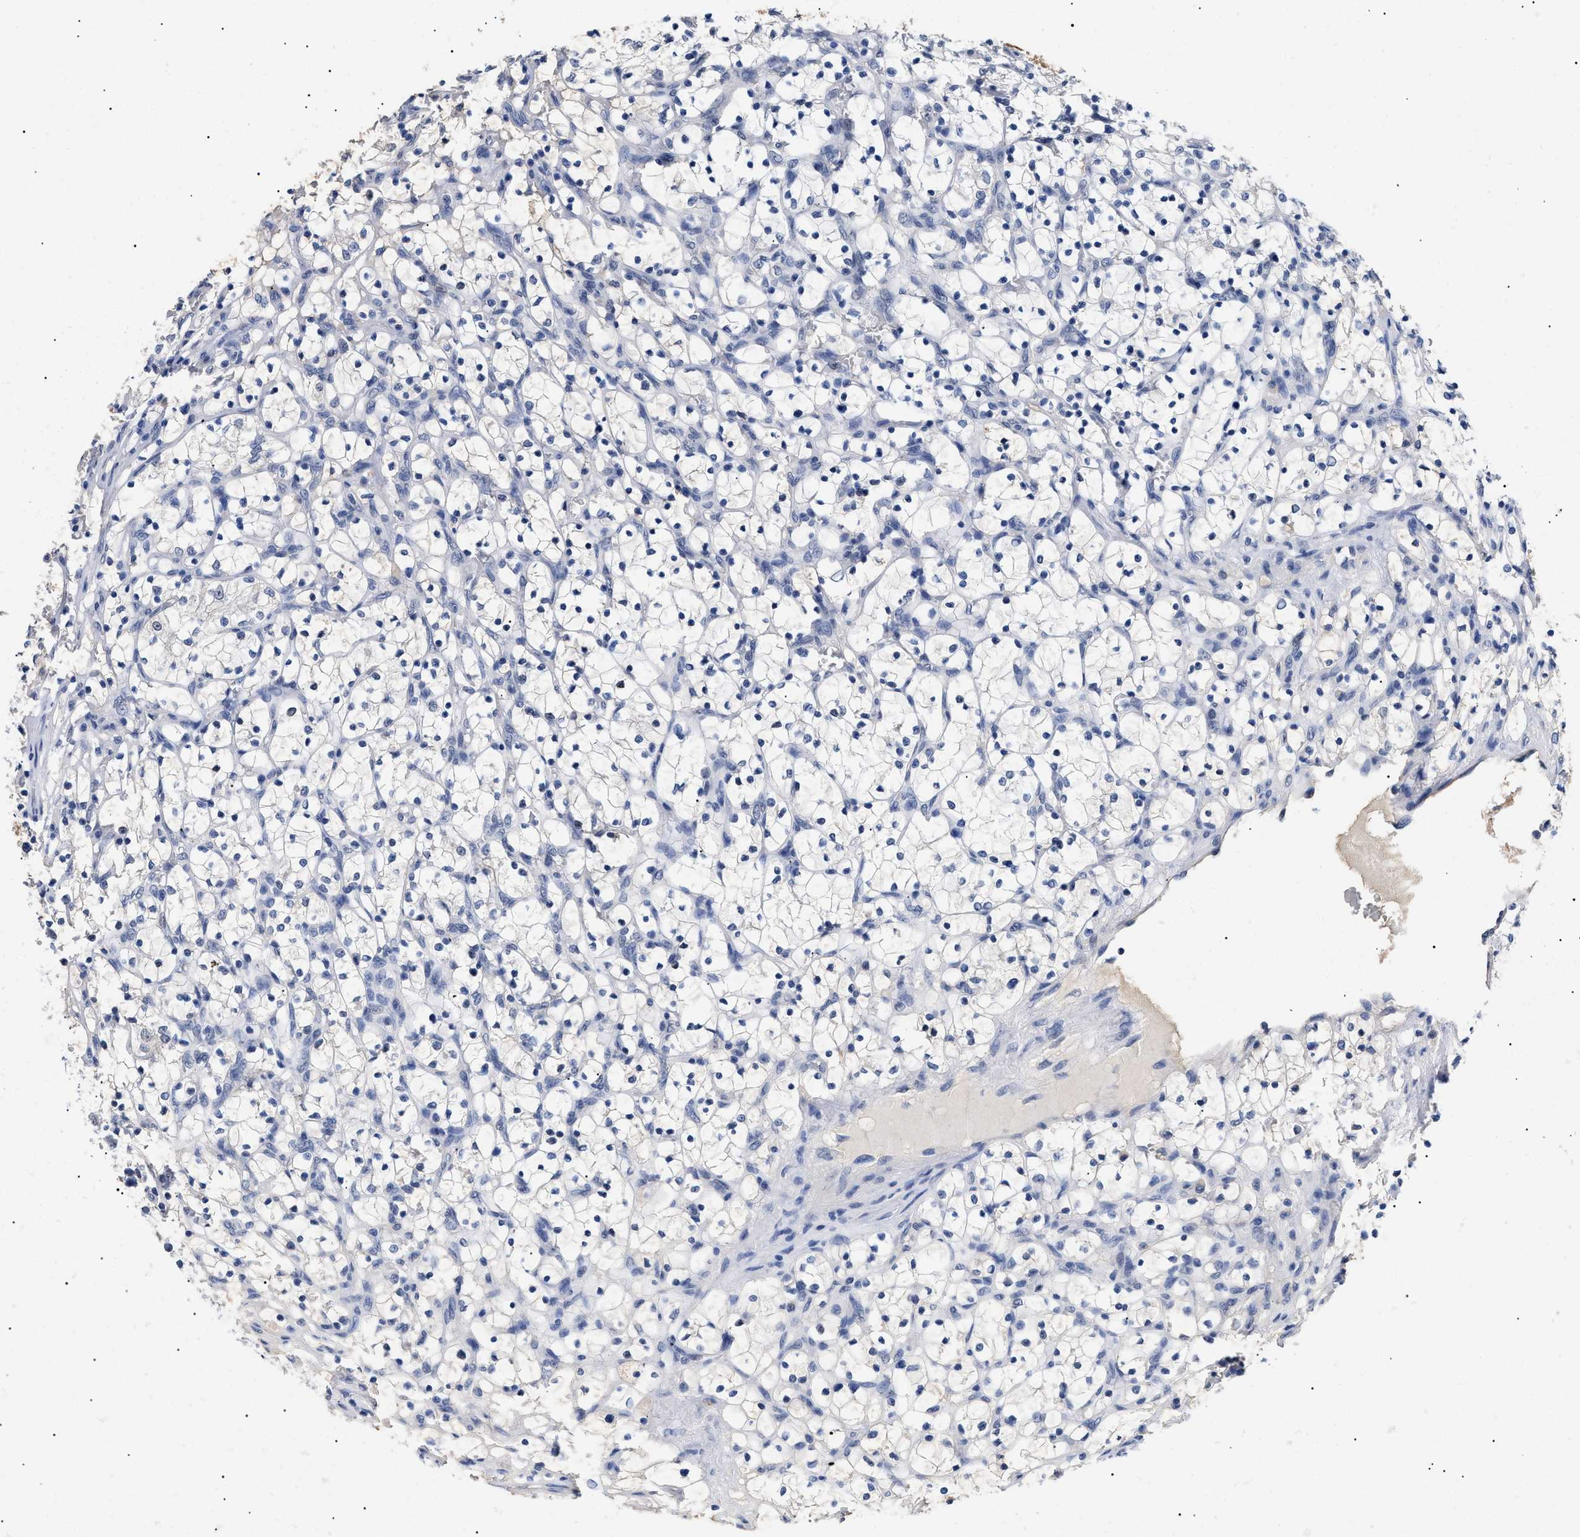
{"staining": {"intensity": "negative", "quantity": "none", "location": "none"}, "tissue": "renal cancer", "cell_type": "Tumor cells", "image_type": "cancer", "snomed": [{"axis": "morphology", "description": "Adenocarcinoma, NOS"}, {"axis": "topography", "description": "Kidney"}], "caption": "A high-resolution photomicrograph shows immunohistochemistry staining of renal adenocarcinoma, which reveals no significant expression in tumor cells.", "gene": "PRRT2", "patient": {"sex": "female", "age": 69}}